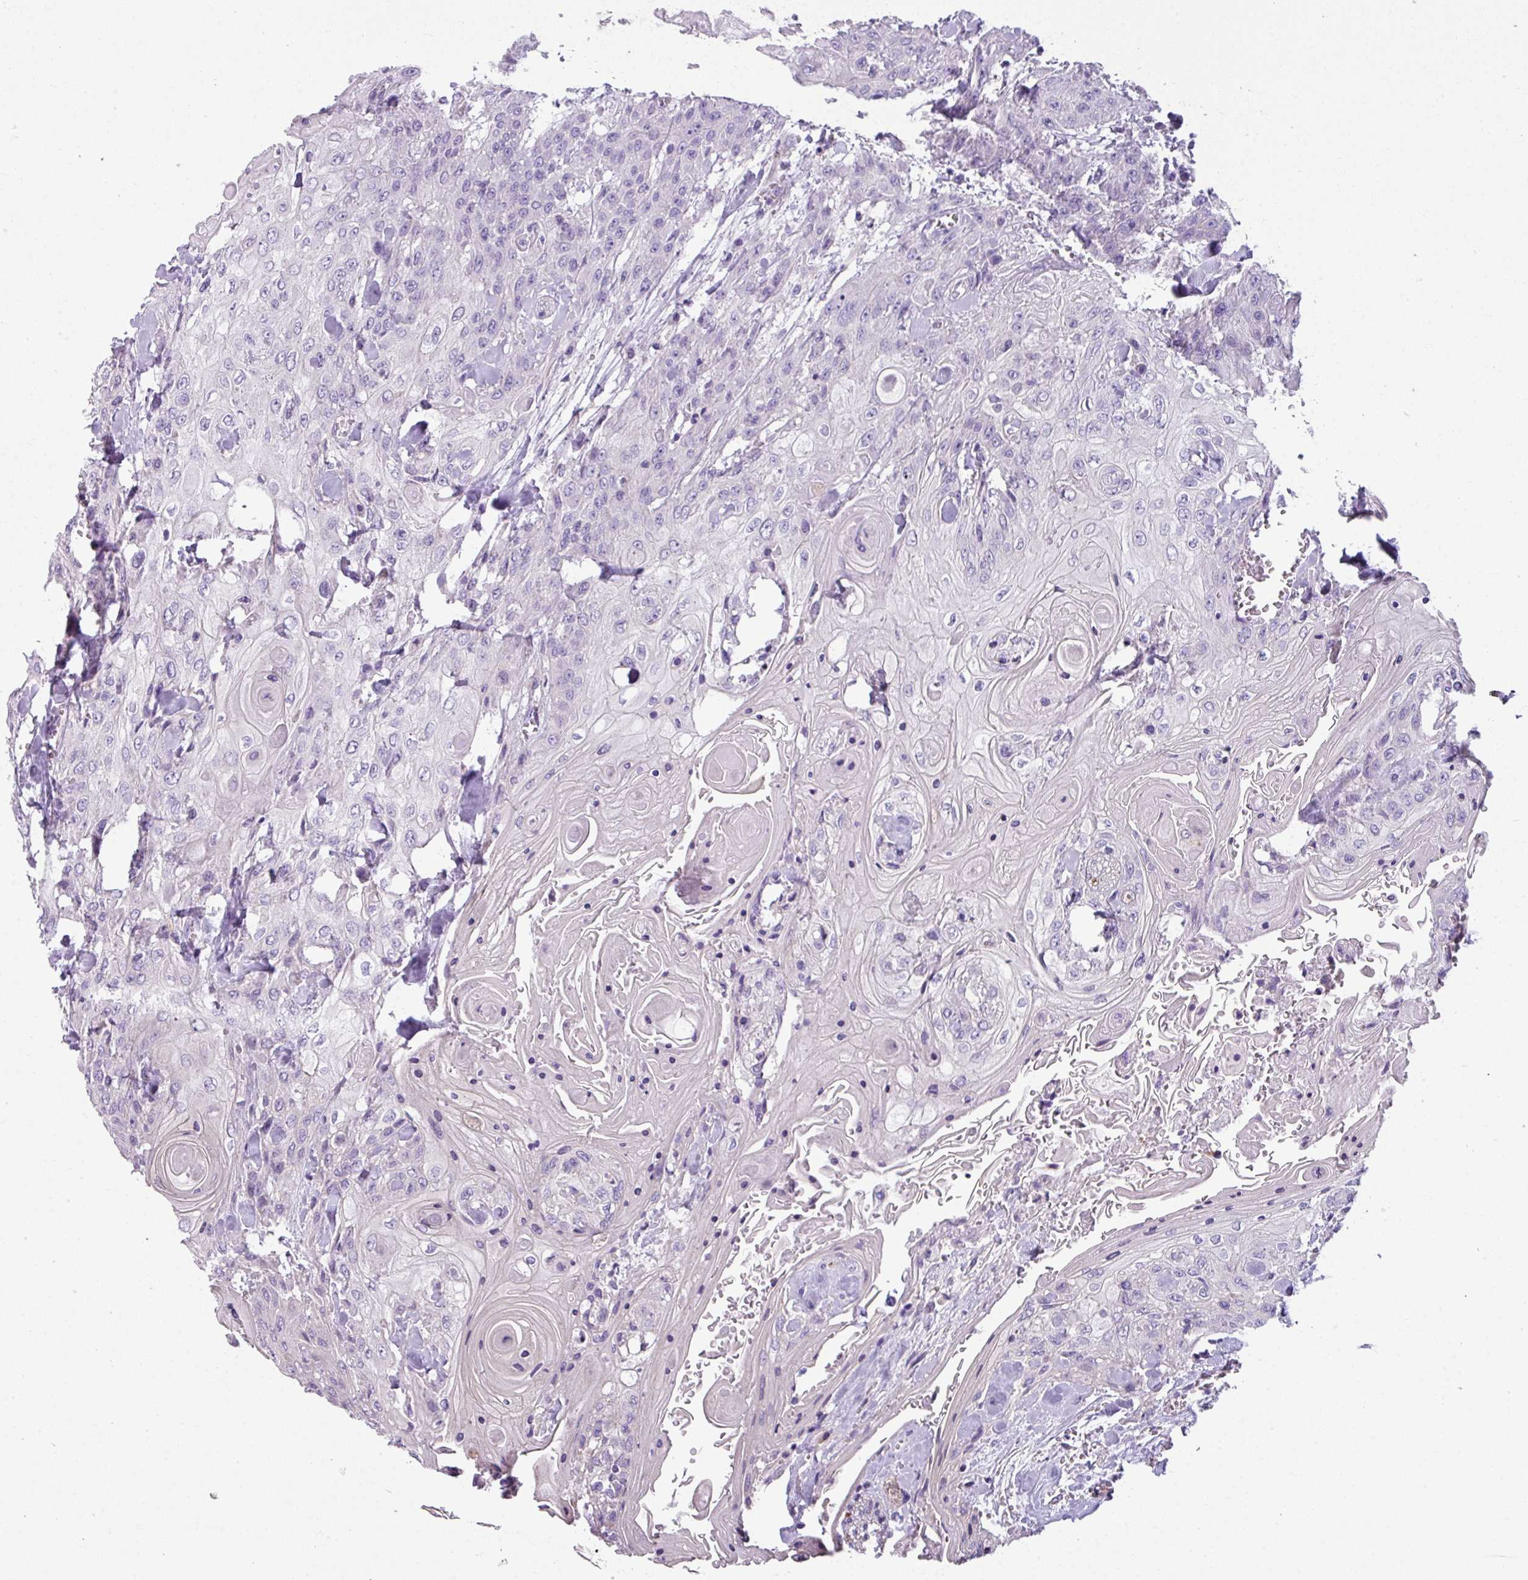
{"staining": {"intensity": "negative", "quantity": "none", "location": "none"}, "tissue": "head and neck cancer", "cell_type": "Tumor cells", "image_type": "cancer", "snomed": [{"axis": "morphology", "description": "Squamous cell carcinoma, NOS"}, {"axis": "topography", "description": "Head-Neck"}], "caption": "Tumor cells show no significant protein staining in squamous cell carcinoma (head and neck).", "gene": "PALS2", "patient": {"sex": "female", "age": 43}}